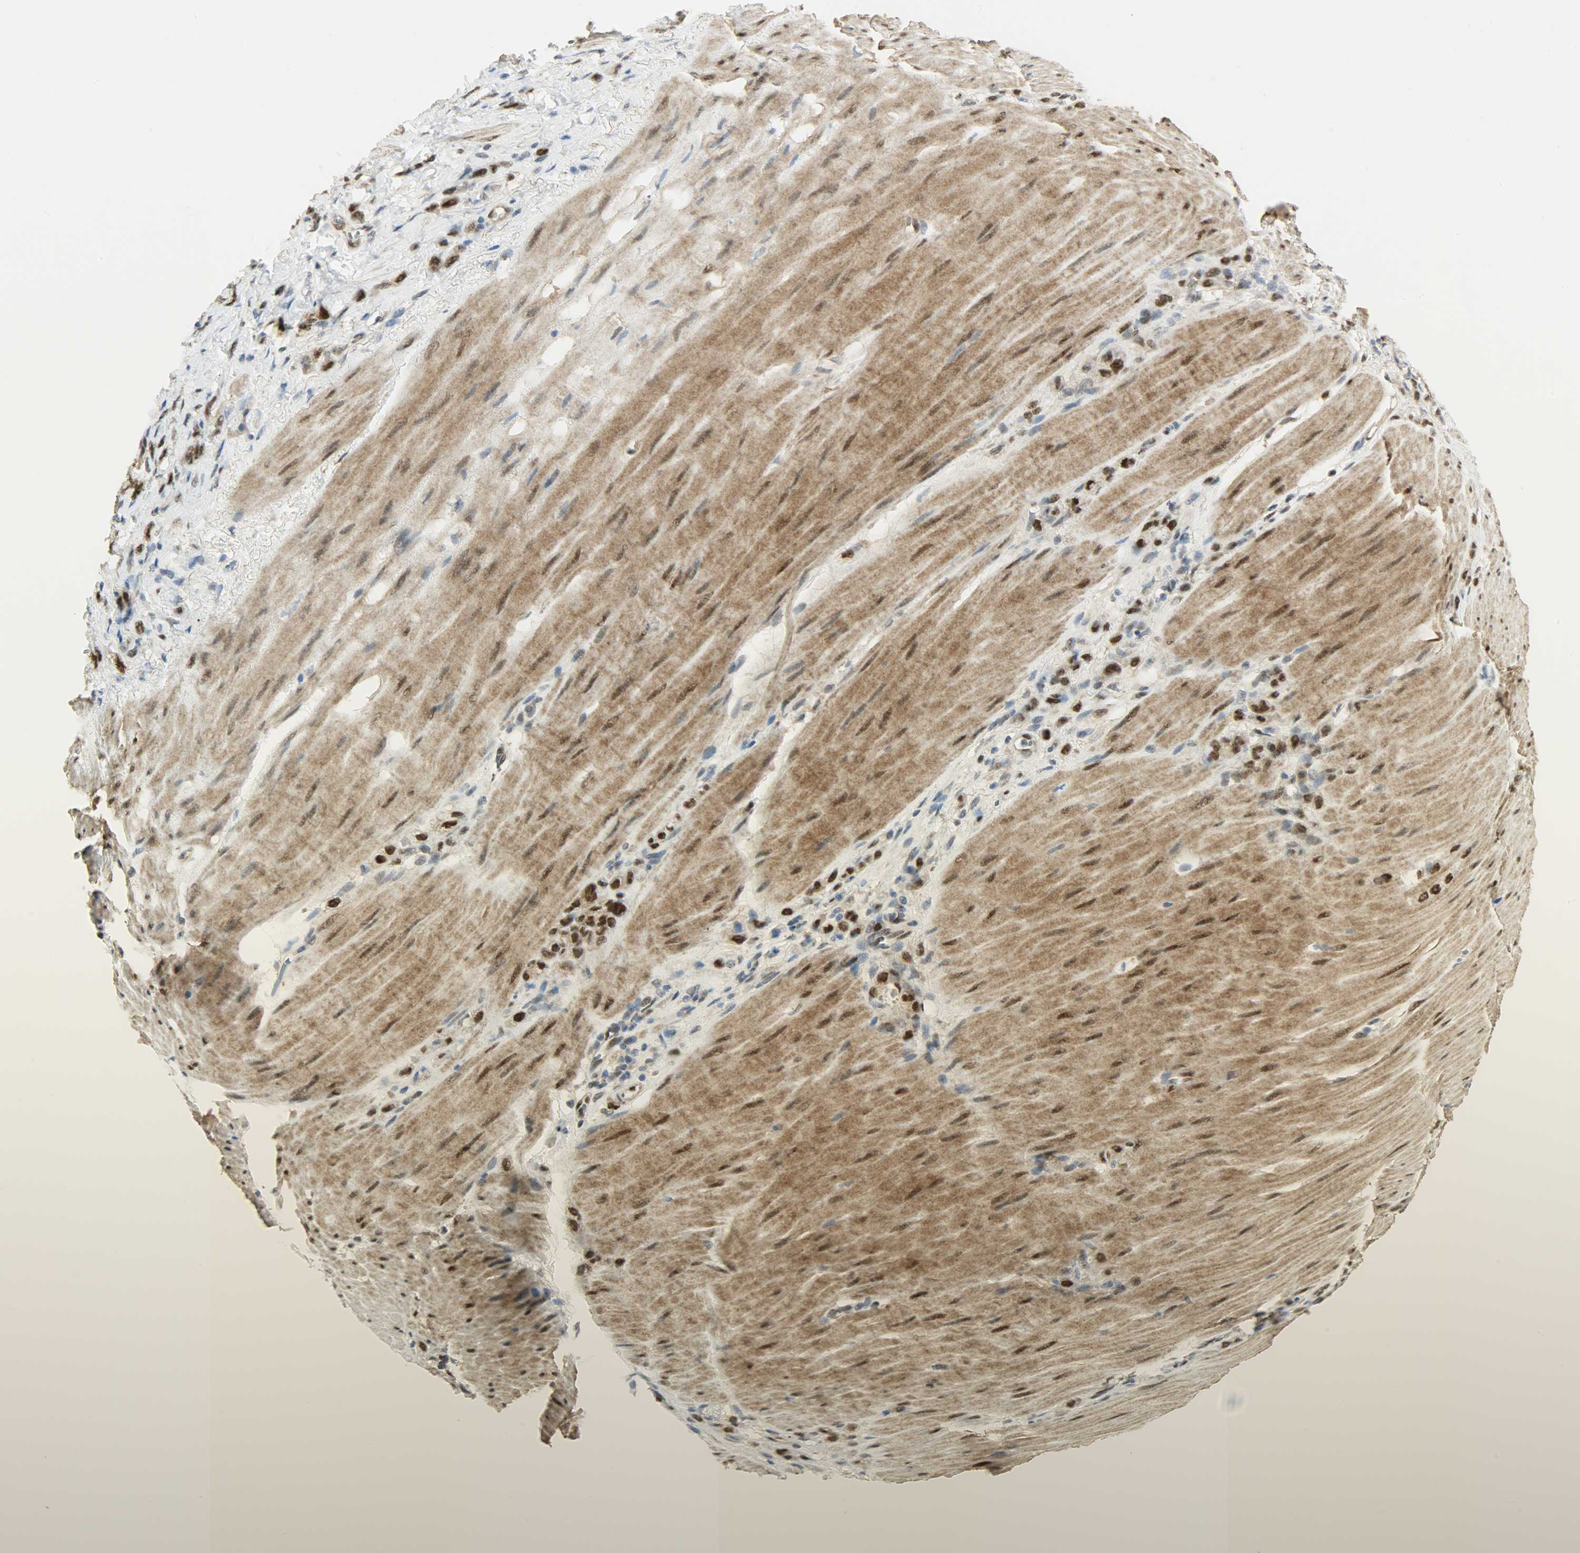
{"staining": {"intensity": "strong", "quantity": ">75%", "location": "nuclear"}, "tissue": "stomach cancer", "cell_type": "Tumor cells", "image_type": "cancer", "snomed": [{"axis": "morphology", "description": "Adenocarcinoma, NOS"}, {"axis": "topography", "description": "Stomach"}], "caption": "Strong nuclear staining is appreciated in about >75% of tumor cells in stomach cancer (adenocarcinoma).", "gene": "NPEPL1", "patient": {"sex": "male", "age": 82}}